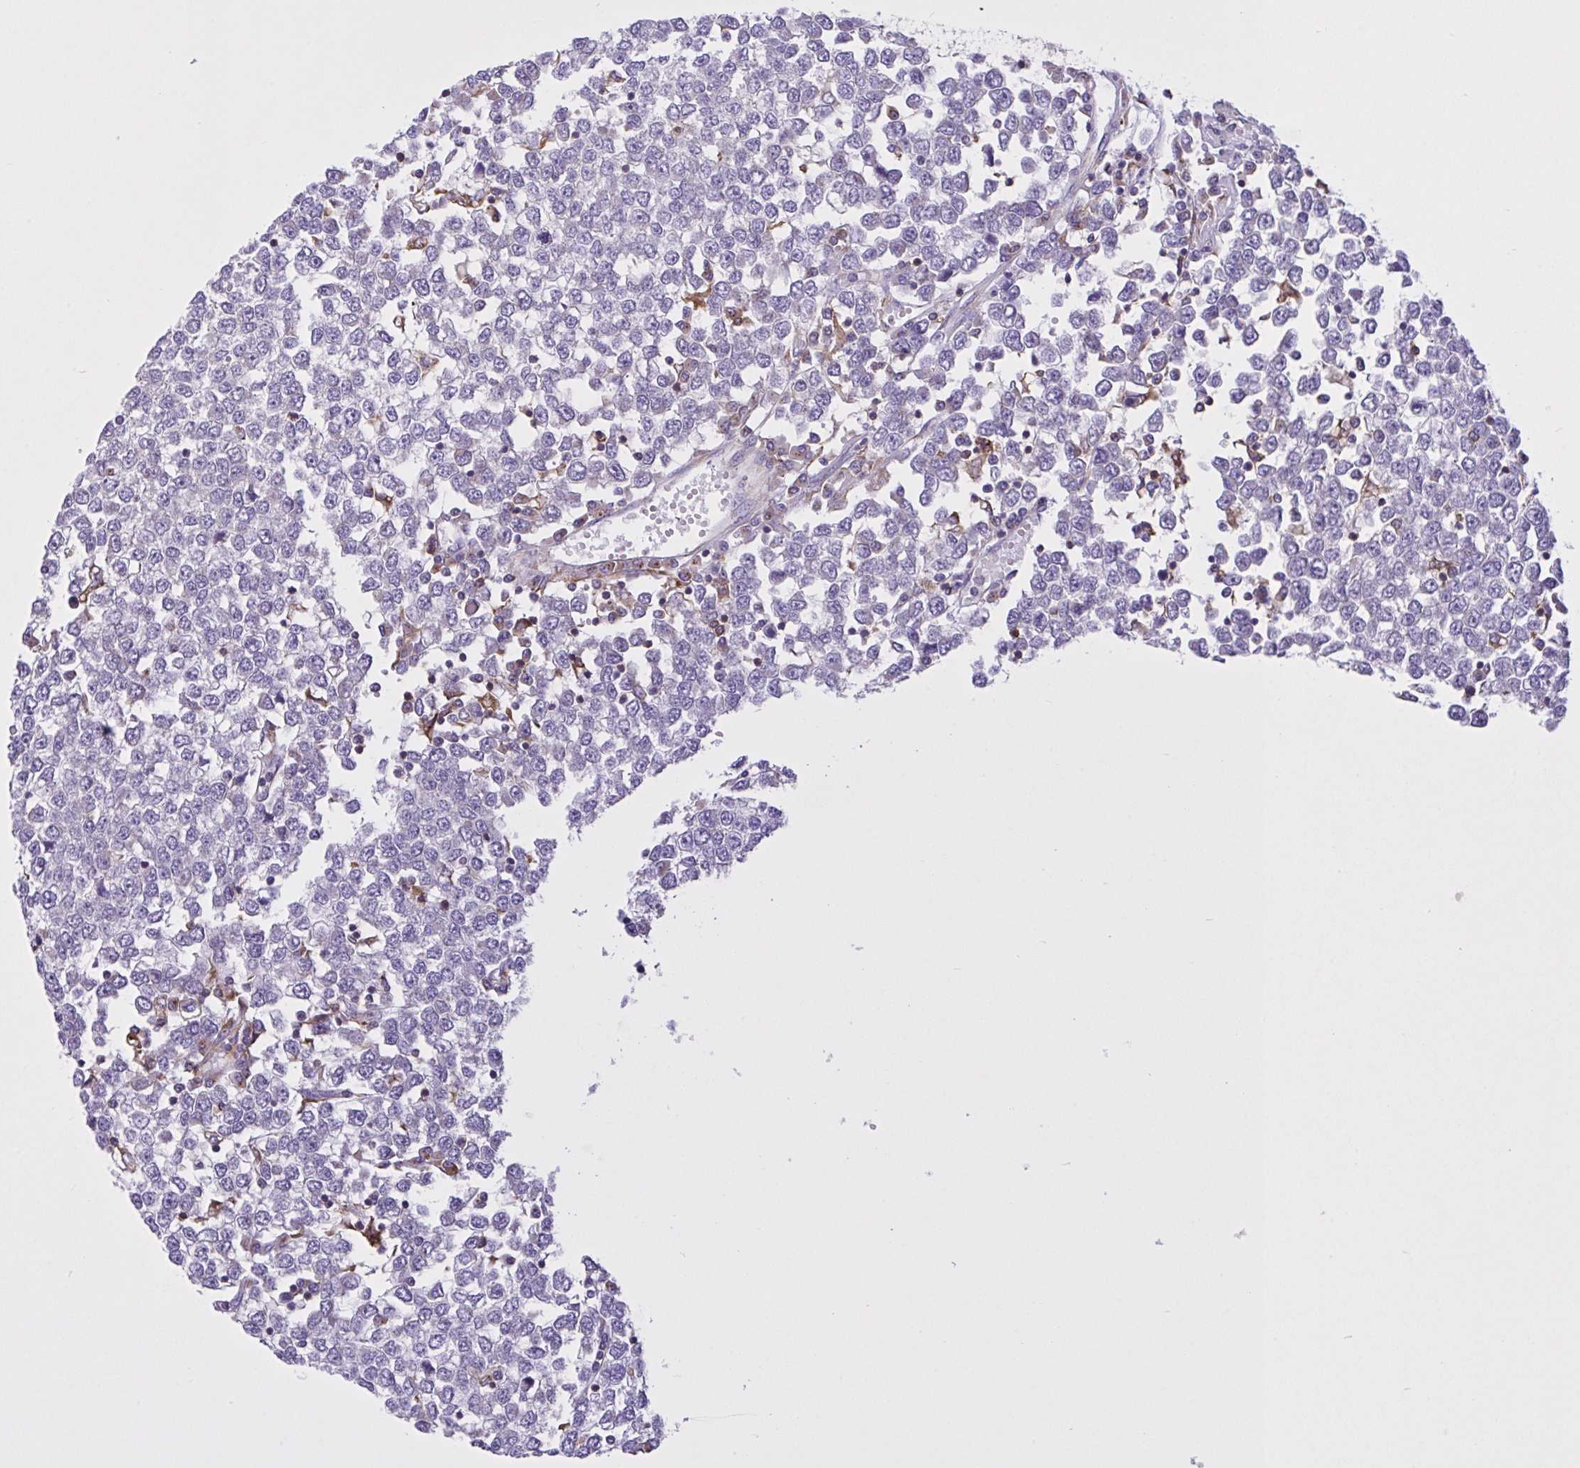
{"staining": {"intensity": "negative", "quantity": "none", "location": "none"}, "tissue": "testis cancer", "cell_type": "Tumor cells", "image_type": "cancer", "snomed": [{"axis": "morphology", "description": "Seminoma, NOS"}, {"axis": "topography", "description": "Testis"}], "caption": "Photomicrograph shows no protein staining in tumor cells of seminoma (testis) tissue.", "gene": "OR51M1", "patient": {"sex": "male", "age": 65}}